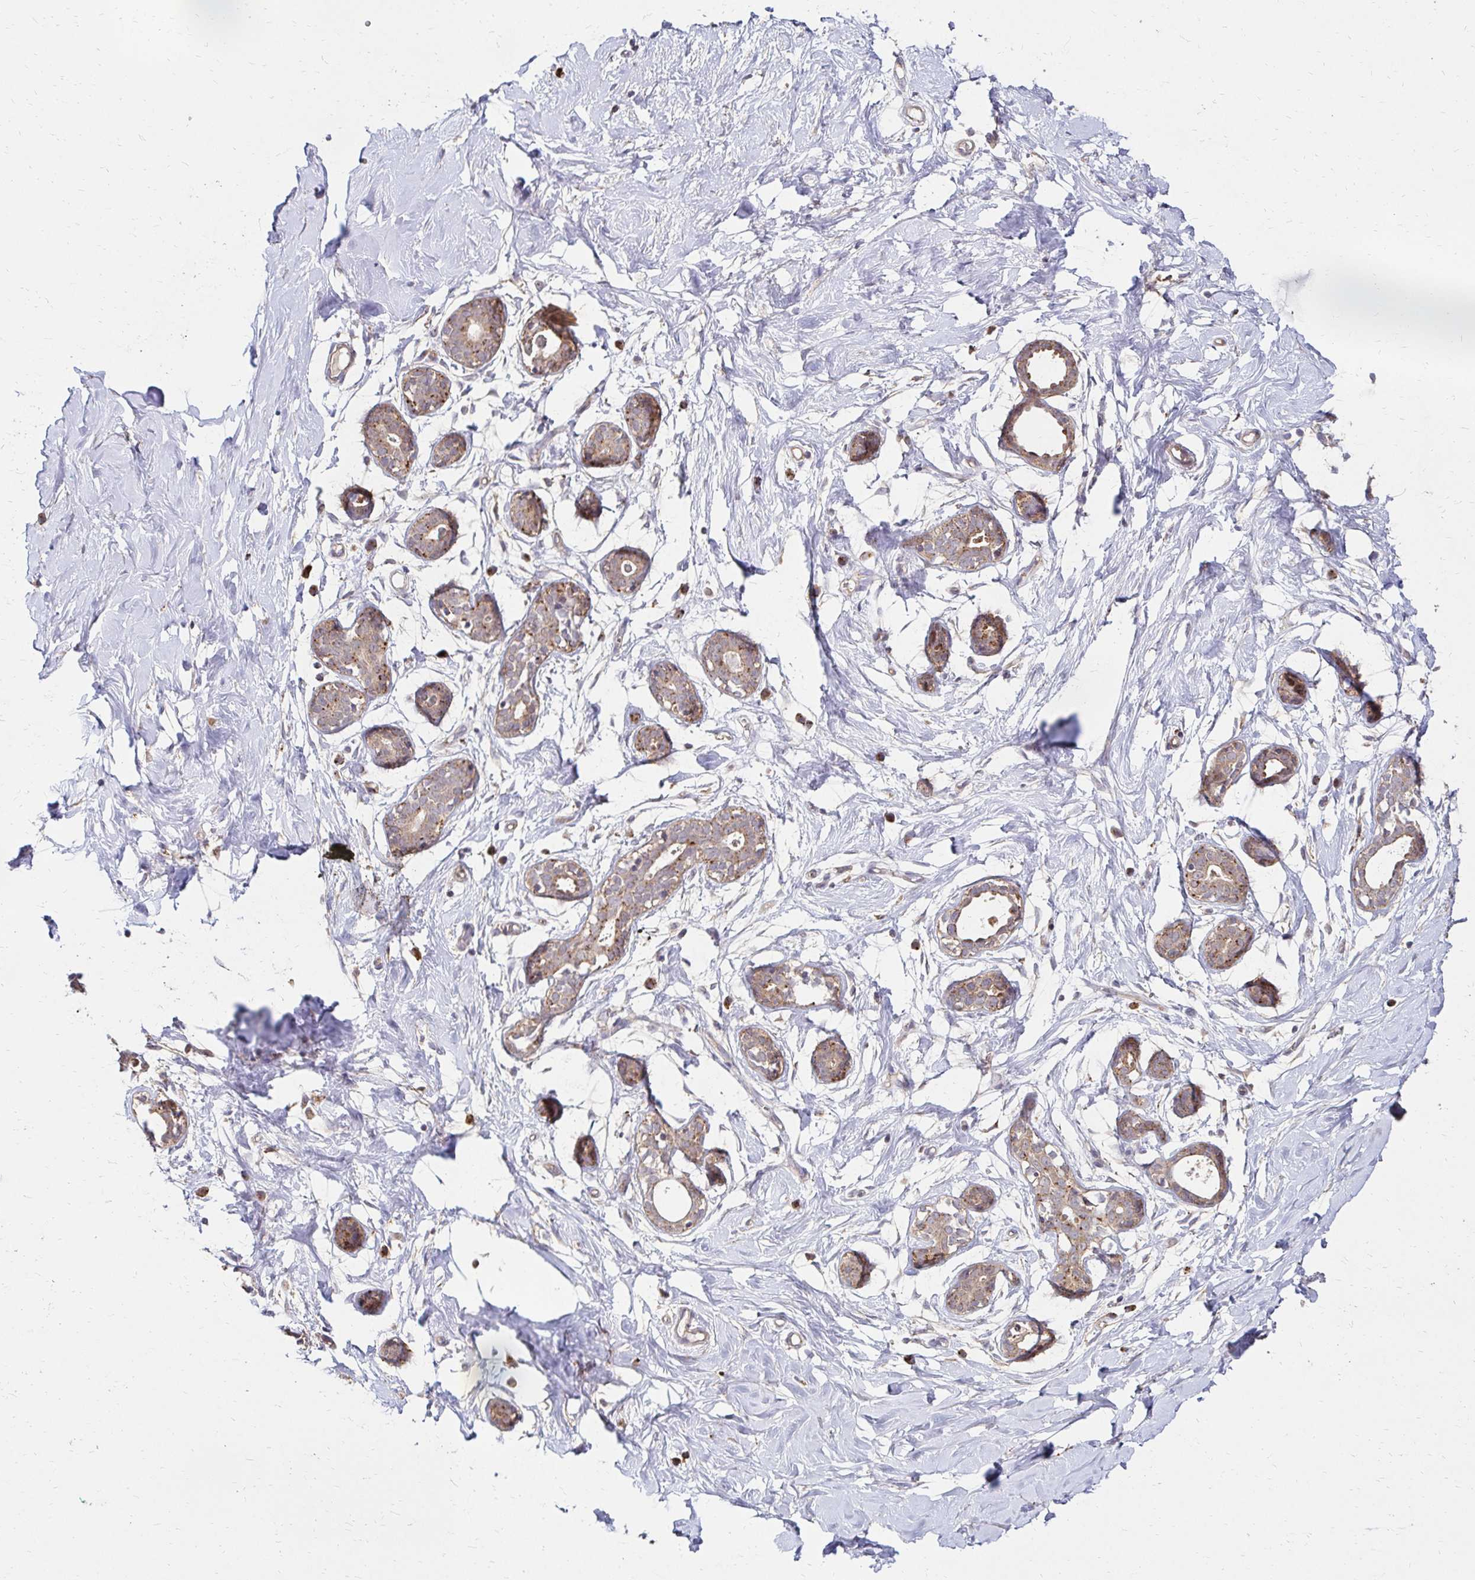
{"staining": {"intensity": "negative", "quantity": "none", "location": "none"}, "tissue": "breast", "cell_type": "Adipocytes", "image_type": "normal", "snomed": [{"axis": "morphology", "description": "Normal tissue, NOS"}, {"axis": "topography", "description": "Breast"}], "caption": "High magnification brightfield microscopy of normal breast stained with DAB (brown) and counterstained with hematoxylin (blue): adipocytes show no significant staining.", "gene": "IDUA", "patient": {"sex": "female", "age": 27}}